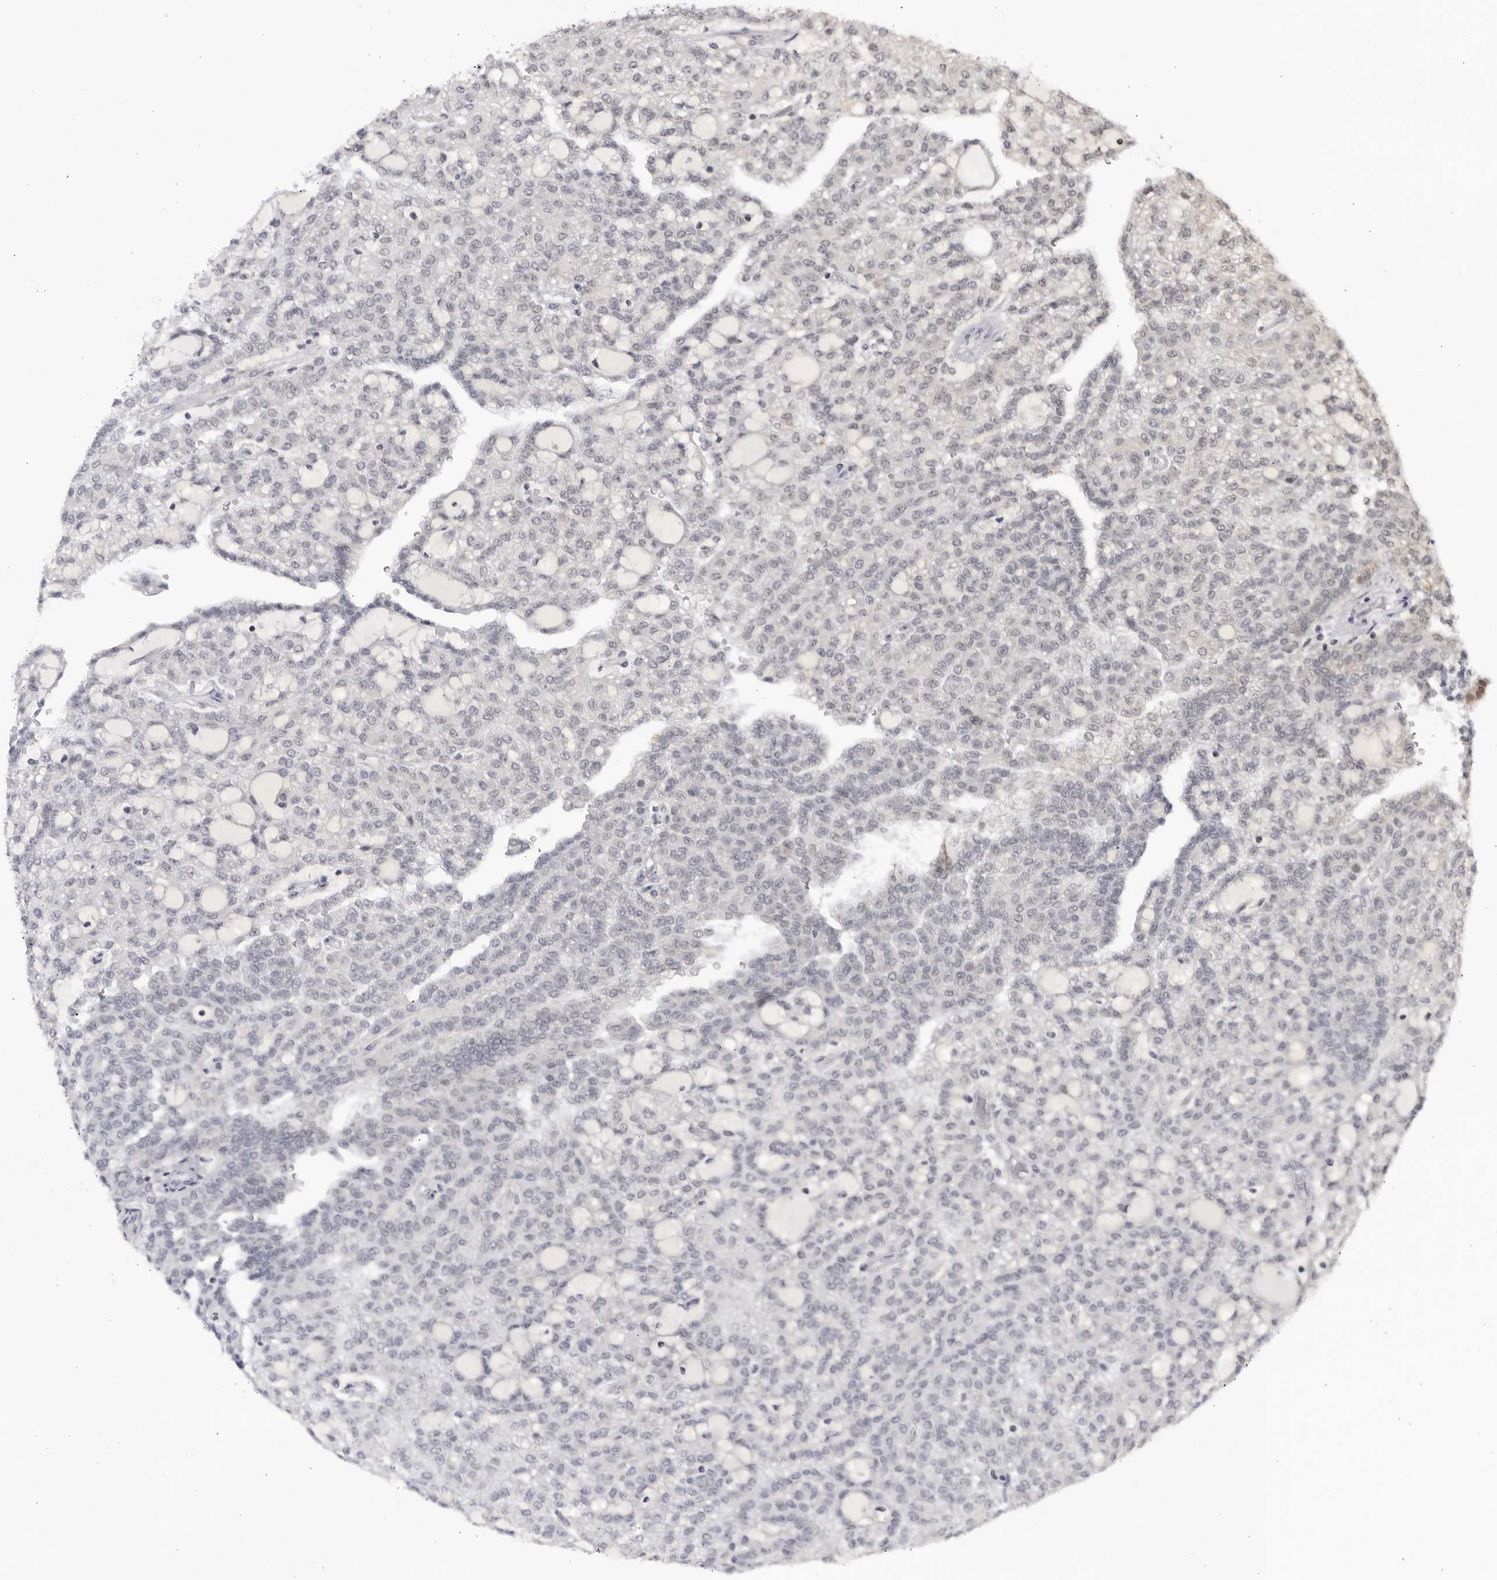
{"staining": {"intensity": "negative", "quantity": "none", "location": "none"}, "tissue": "renal cancer", "cell_type": "Tumor cells", "image_type": "cancer", "snomed": [{"axis": "morphology", "description": "Adenocarcinoma, NOS"}, {"axis": "topography", "description": "Kidney"}], "caption": "DAB (3,3'-diaminobenzidine) immunohistochemical staining of renal cancer (adenocarcinoma) reveals no significant staining in tumor cells. (DAB immunohistochemistry (IHC) with hematoxylin counter stain).", "gene": "RASGEF1C", "patient": {"sex": "male", "age": 63}}